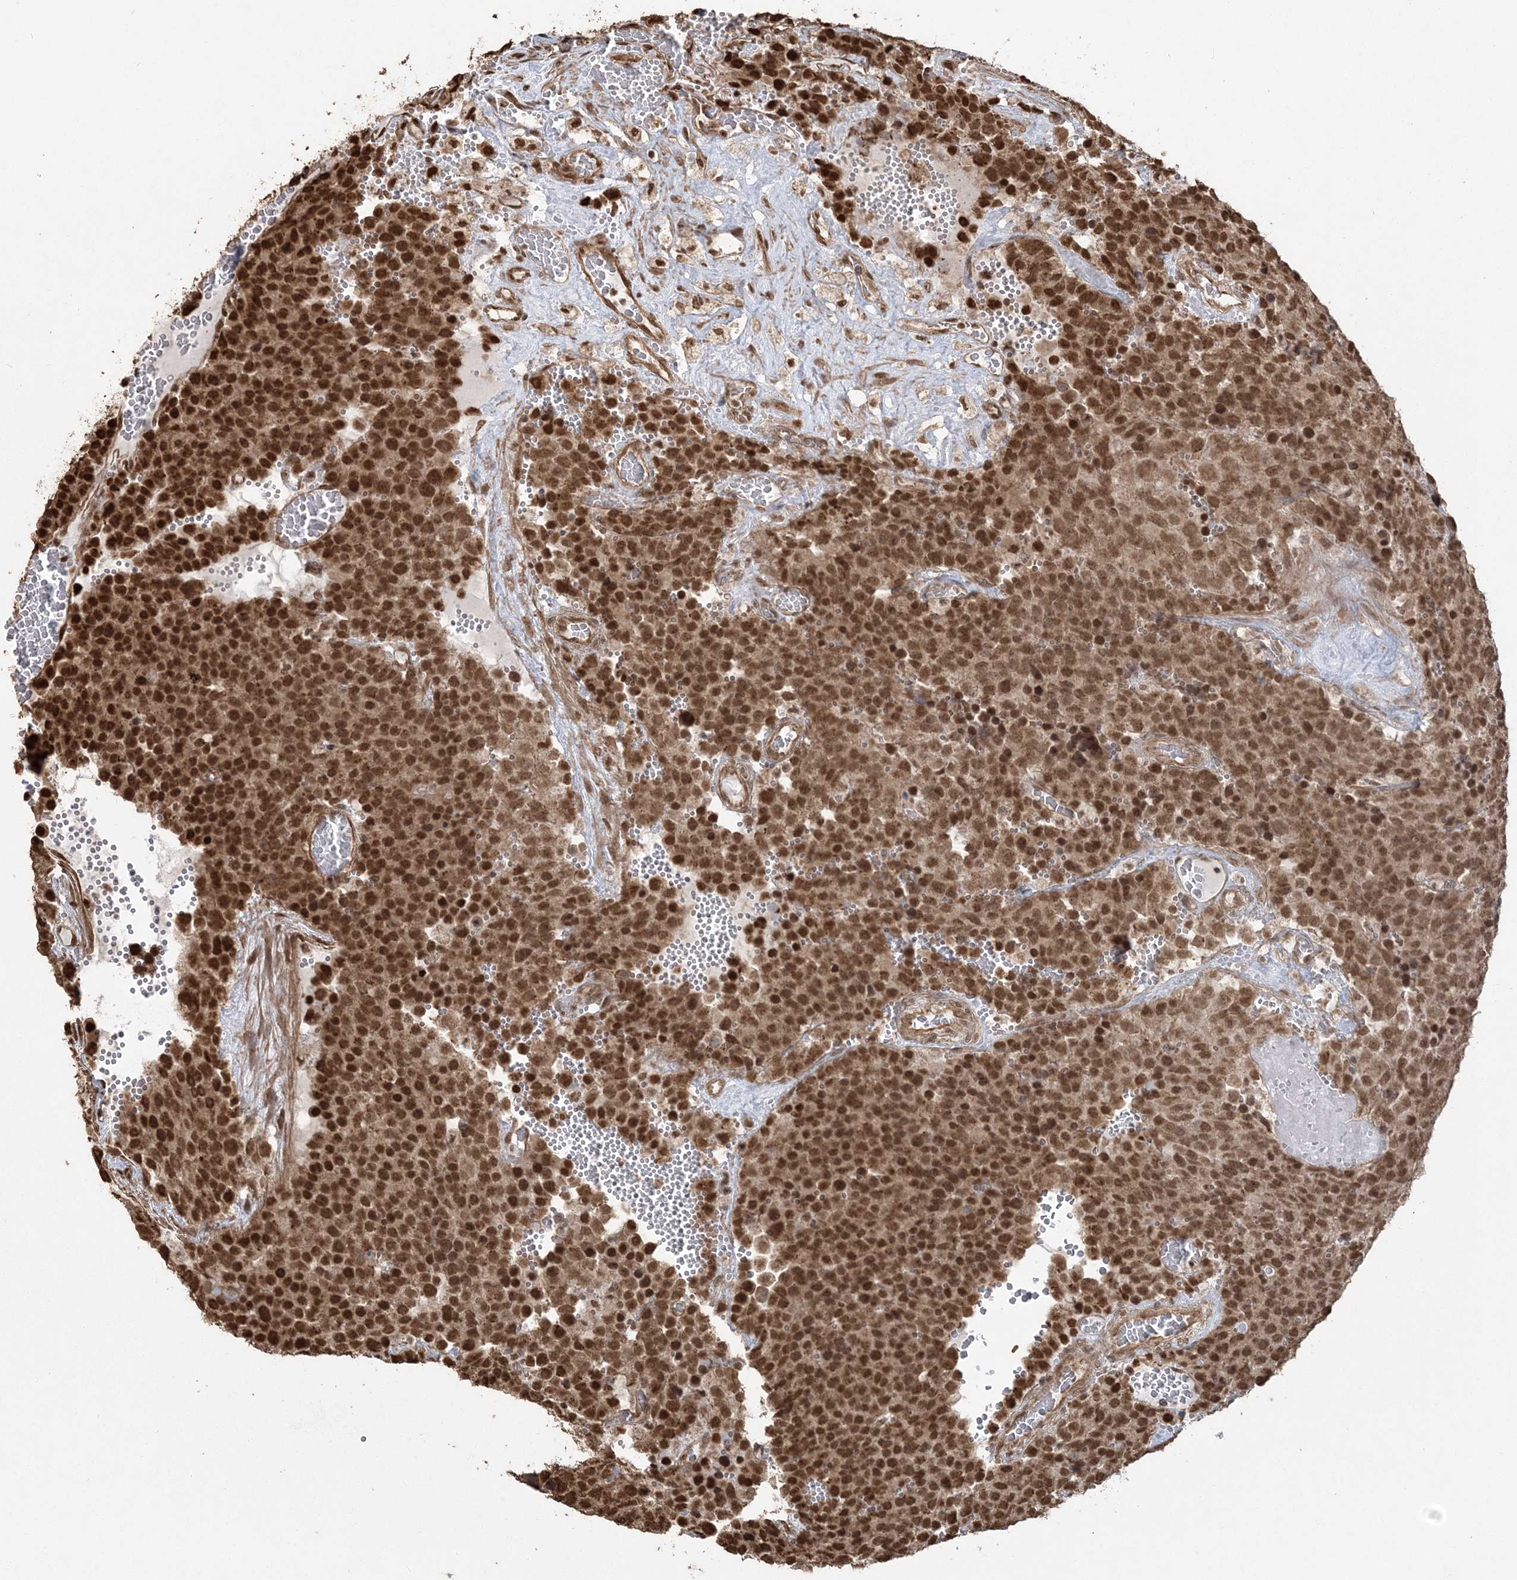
{"staining": {"intensity": "strong", "quantity": ">75%", "location": "cytoplasmic/membranous,nuclear"}, "tissue": "testis cancer", "cell_type": "Tumor cells", "image_type": "cancer", "snomed": [{"axis": "morphology", "description": "Seminoma, NOS"}, {"axis": "topography", "description": "Testis"}], "caption": "The histopathology image reveals immunohistochemical staining of testis seminoma. There is strong cytoplasmic/membranous and nuclear positivity is seen in about >75% of tumor cells.", "gene": "ZNF839", "patient": {"sex": "male", "age": 71}}